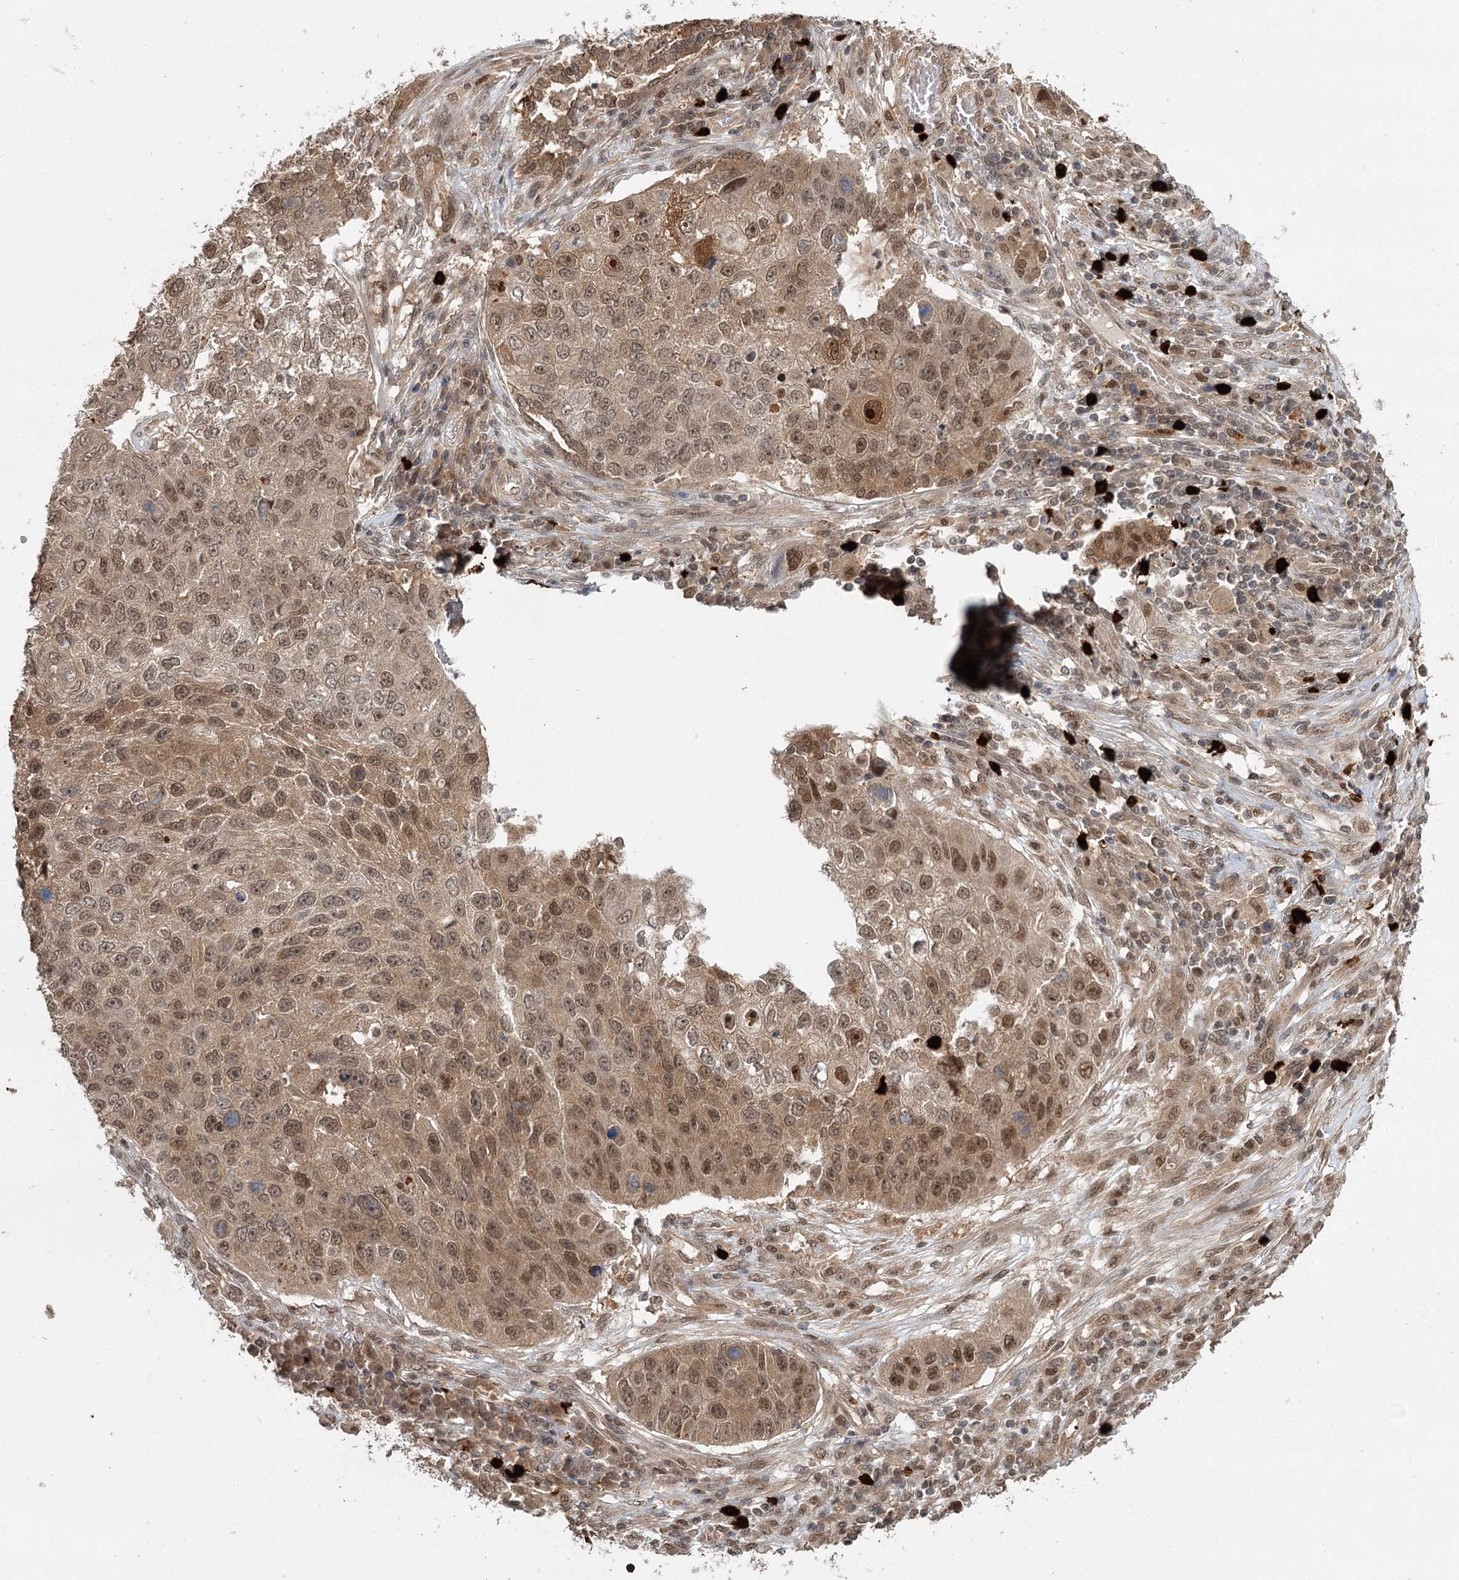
{"staining": {"intensity": "moderate", "quantity": ">75%", "location": "nuclear"}, "tissue": "lung cancer", "cell_type": "Tumor cells", "image_type": "cancer", "snomed": [{"axis": "morphology", "description": "Squamous cell carcinoma, NOS"}, {"axis": "topography", "description": "Lung"}], "caption": "Tumor cells demonstrate medium levels of moderate nuclear staining in about >75% of cells in human lung cancer.", "gene": "N6AMT1", "patient": {"sex": "male", "age": 61}}